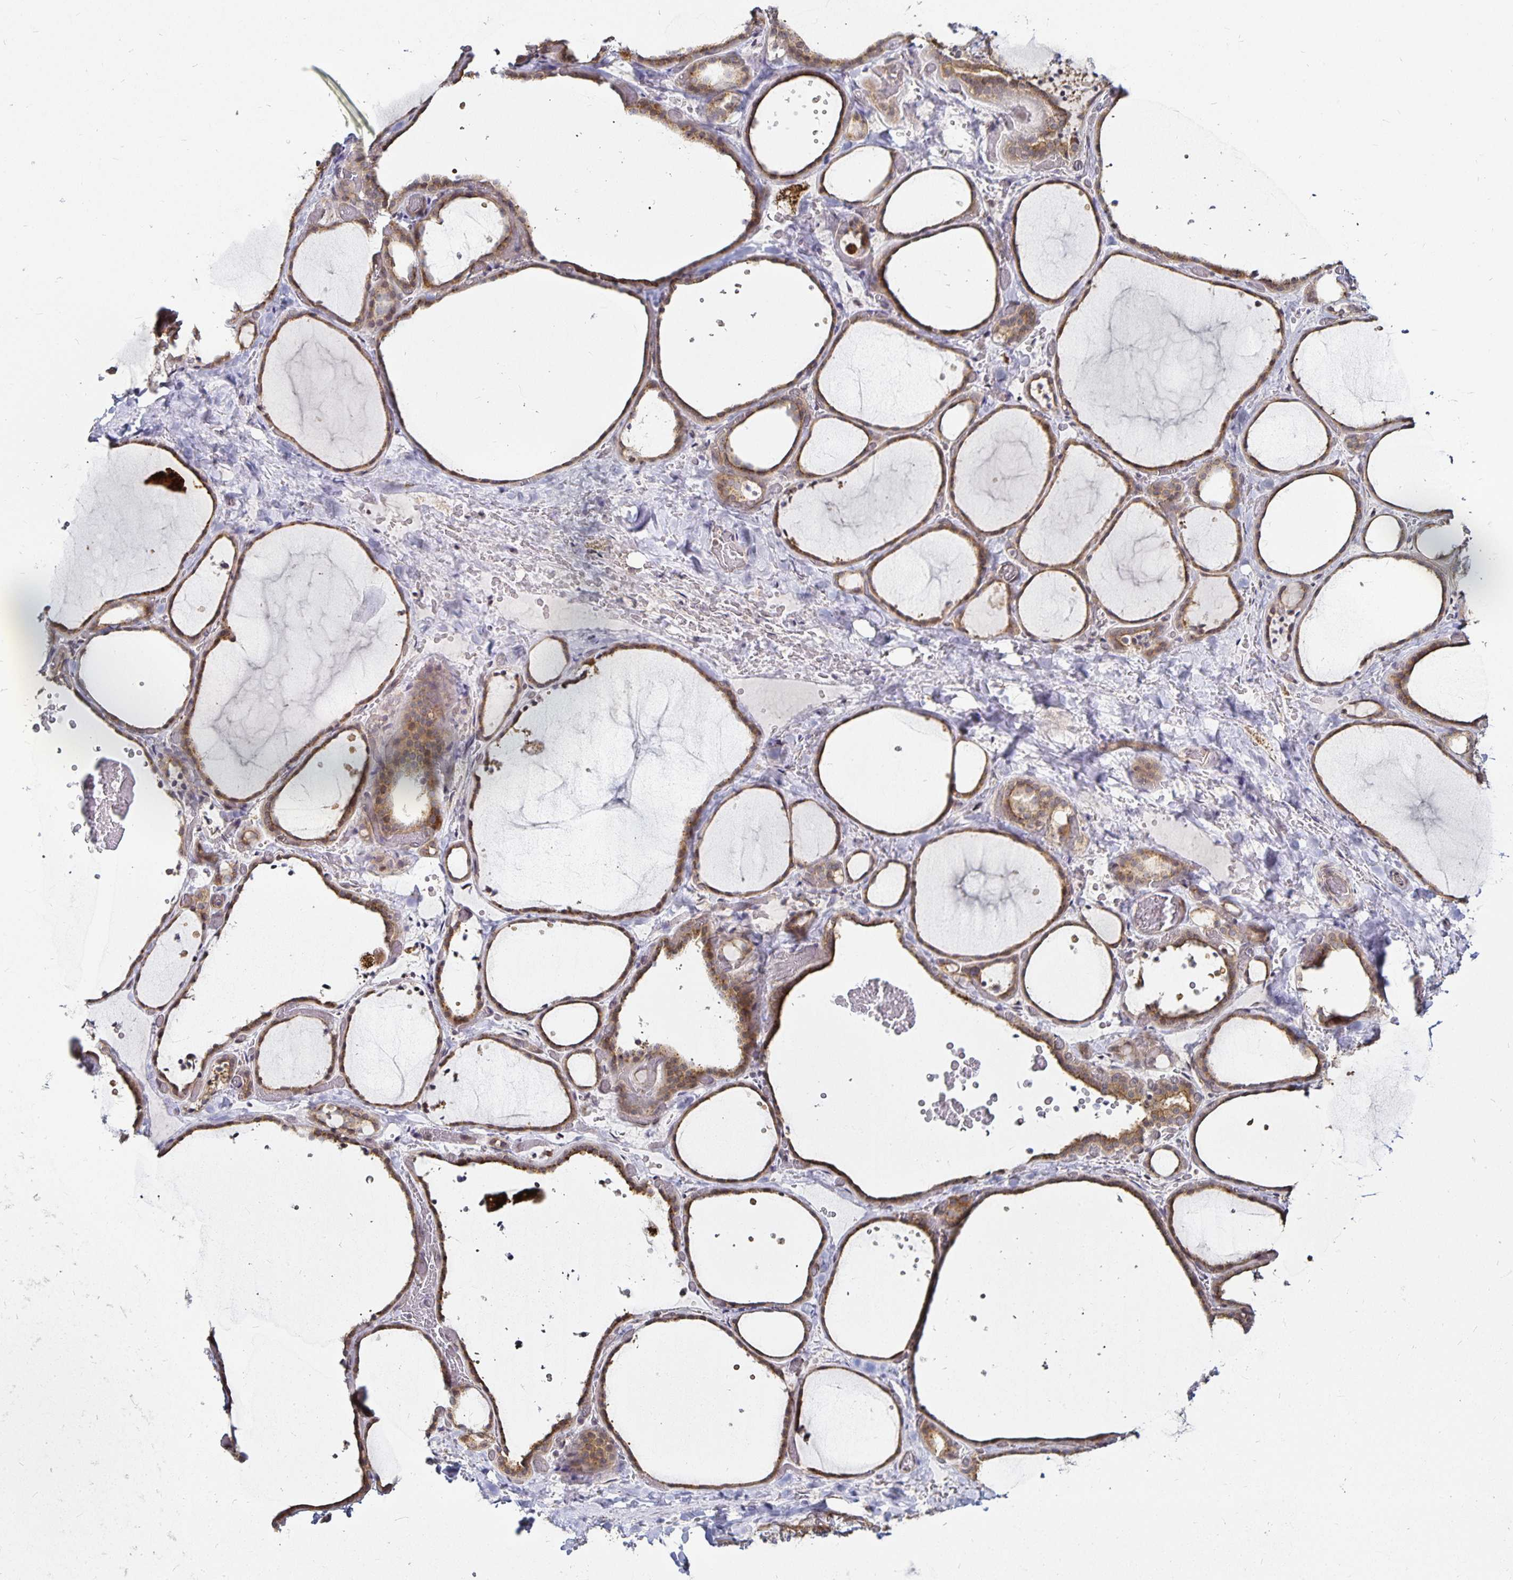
{"staining": {"intensity": "moderate", "quantity": ">75%", "location": "cytoplasmic/membranous,nuclear"}, "tissue": "thyroid gland", "cell_type": "Glandular cells", "image_type": "normal", "snomed": [{"axis": "morphology", "description": "Normal tissue, NOS"}, {"axis": "topography", "description": "Thyroid gland"}], "caption": "Immunohistochemistry (IHC) histopathology image of unremarkable thyroid gland: thyroid gland stained using IHC shows medium levels of moderate protein expression localized specifically in the cytoplasmic/membranous,nuclear of glandular cells, appearing as a cytoplasmic/membranous,nuclear brown color.", "gene": "CYP27A1", "patient": {"sex": "female", "age": 36}}